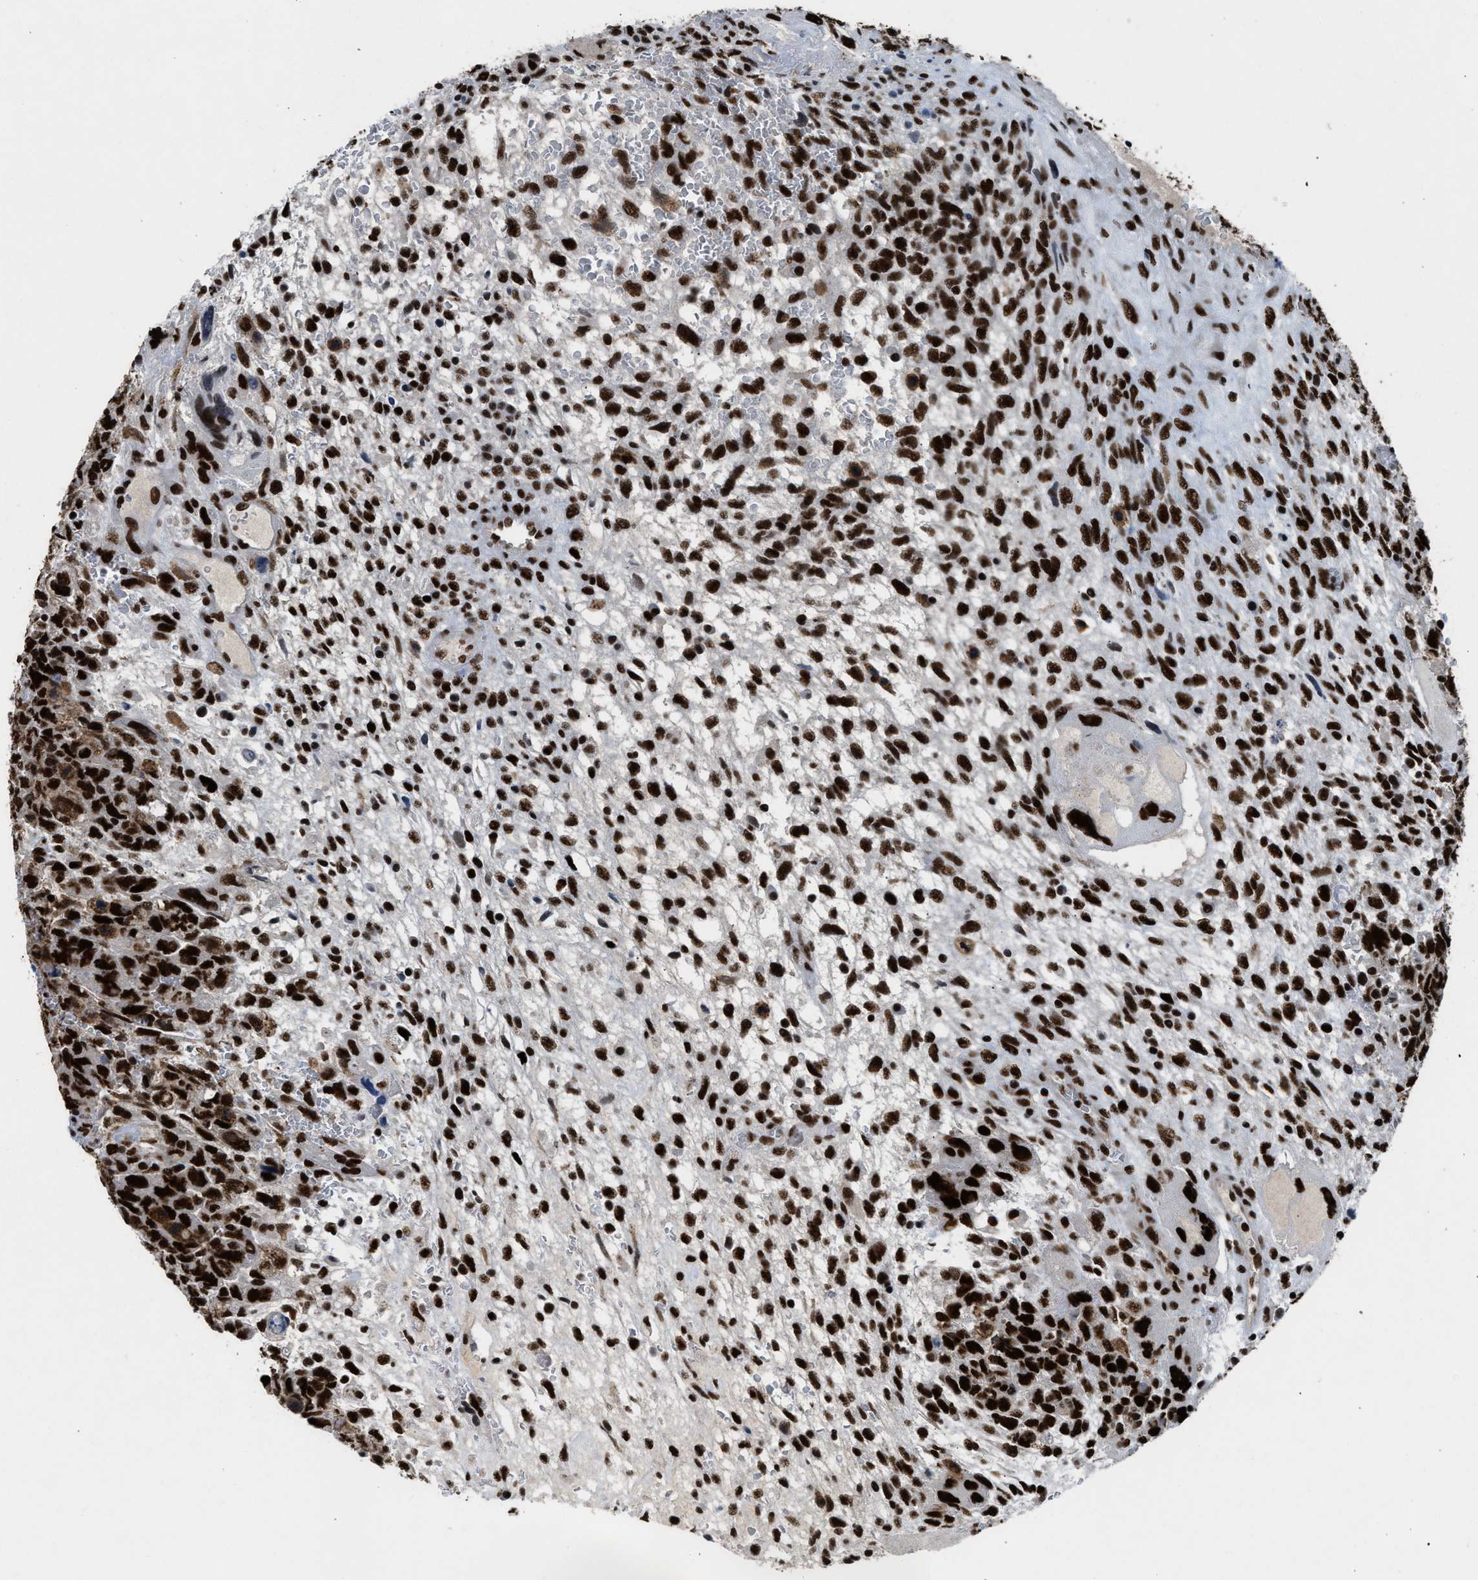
{"staining": {"intensity": "strong", "quantity": ">75%", "location": "nuclear"}, "tissue": "testis cancer", "cell_type": "Tumor cells", "image_type": "cancer", "snomed": [{"axis": "morphology", "description": "Carcinoma, Embryonal, NOS"}, {"axis": "topography", "description": "Testis"}], "caption": "Immunohistochemical staining of testis cancer (embryonal carcinoma) shows high levels of strong nuclear protein positivity in about >75% of tumor cells. The protein of interest is shown in brown color, while the nuclei are stained blue.", "gene": "SCAF4", "patient": {"sex": "male", "age": 28}}